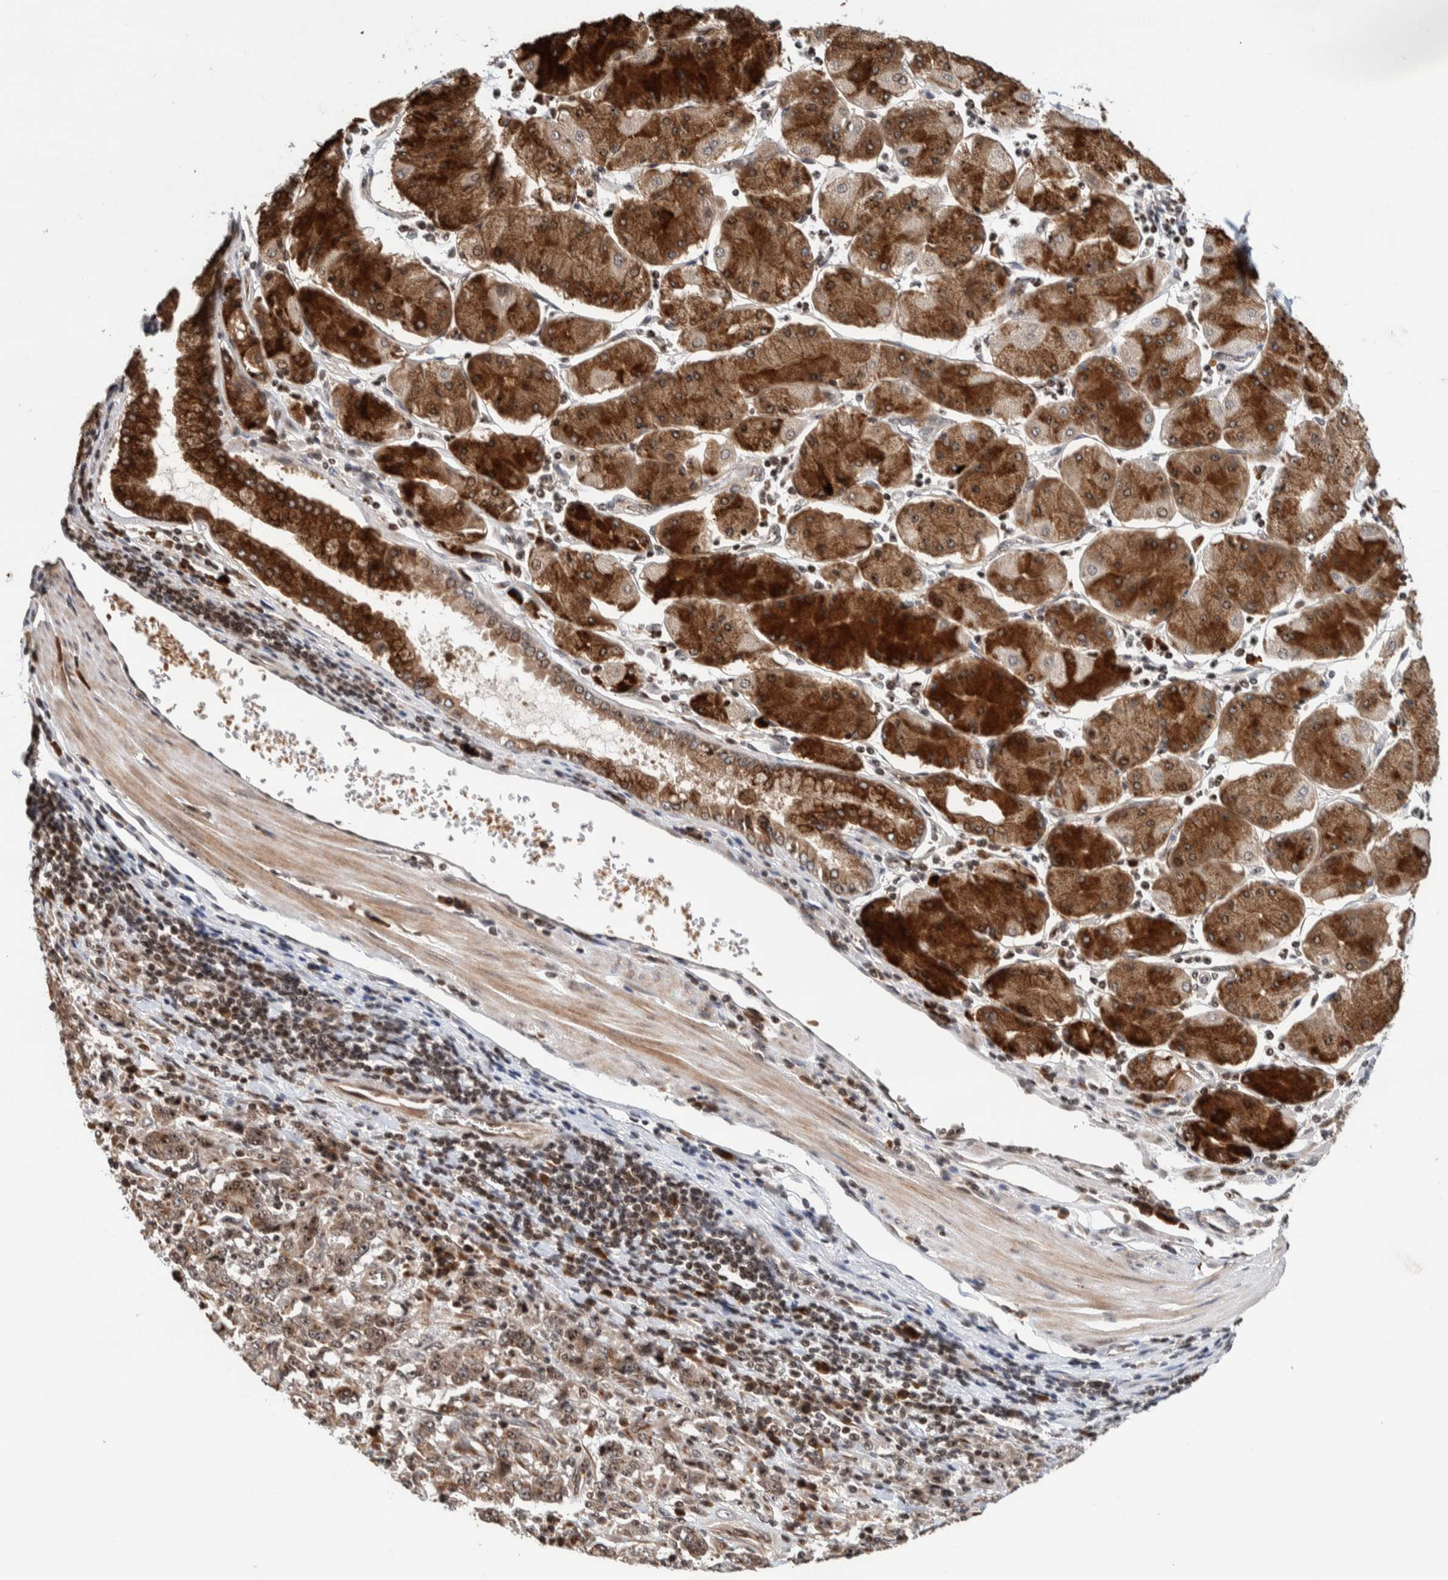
{"staining": {"intensity": "weak", "quantity": ">75%", "location": "cytoplasmic/membranous,nuclear"}, "tissue": "stomach cancer", "cell_type": "Tumor cells", "image_type": "cancer", "snomed": [{"axis": "morphology", "description": "Normal tissue, NOS"}, {"axis": "morphology", "description": "Adenocarcinoma, NOS"}, {"axis": "topography", "description": "Stomach, upper"}, {"axis": "topography", "description": "Stomach"}], "caption": "Stomach cancer was stained to show a protein in brown. There is low levels of weak cytoplasmic/membranous and nuclear staining in about >75% of tumor cells. (DAB = brown stain, brightfield microscopy at high magnification).", "gene": "CCDC182", "patient": {"sex": "male", "age": 59}}